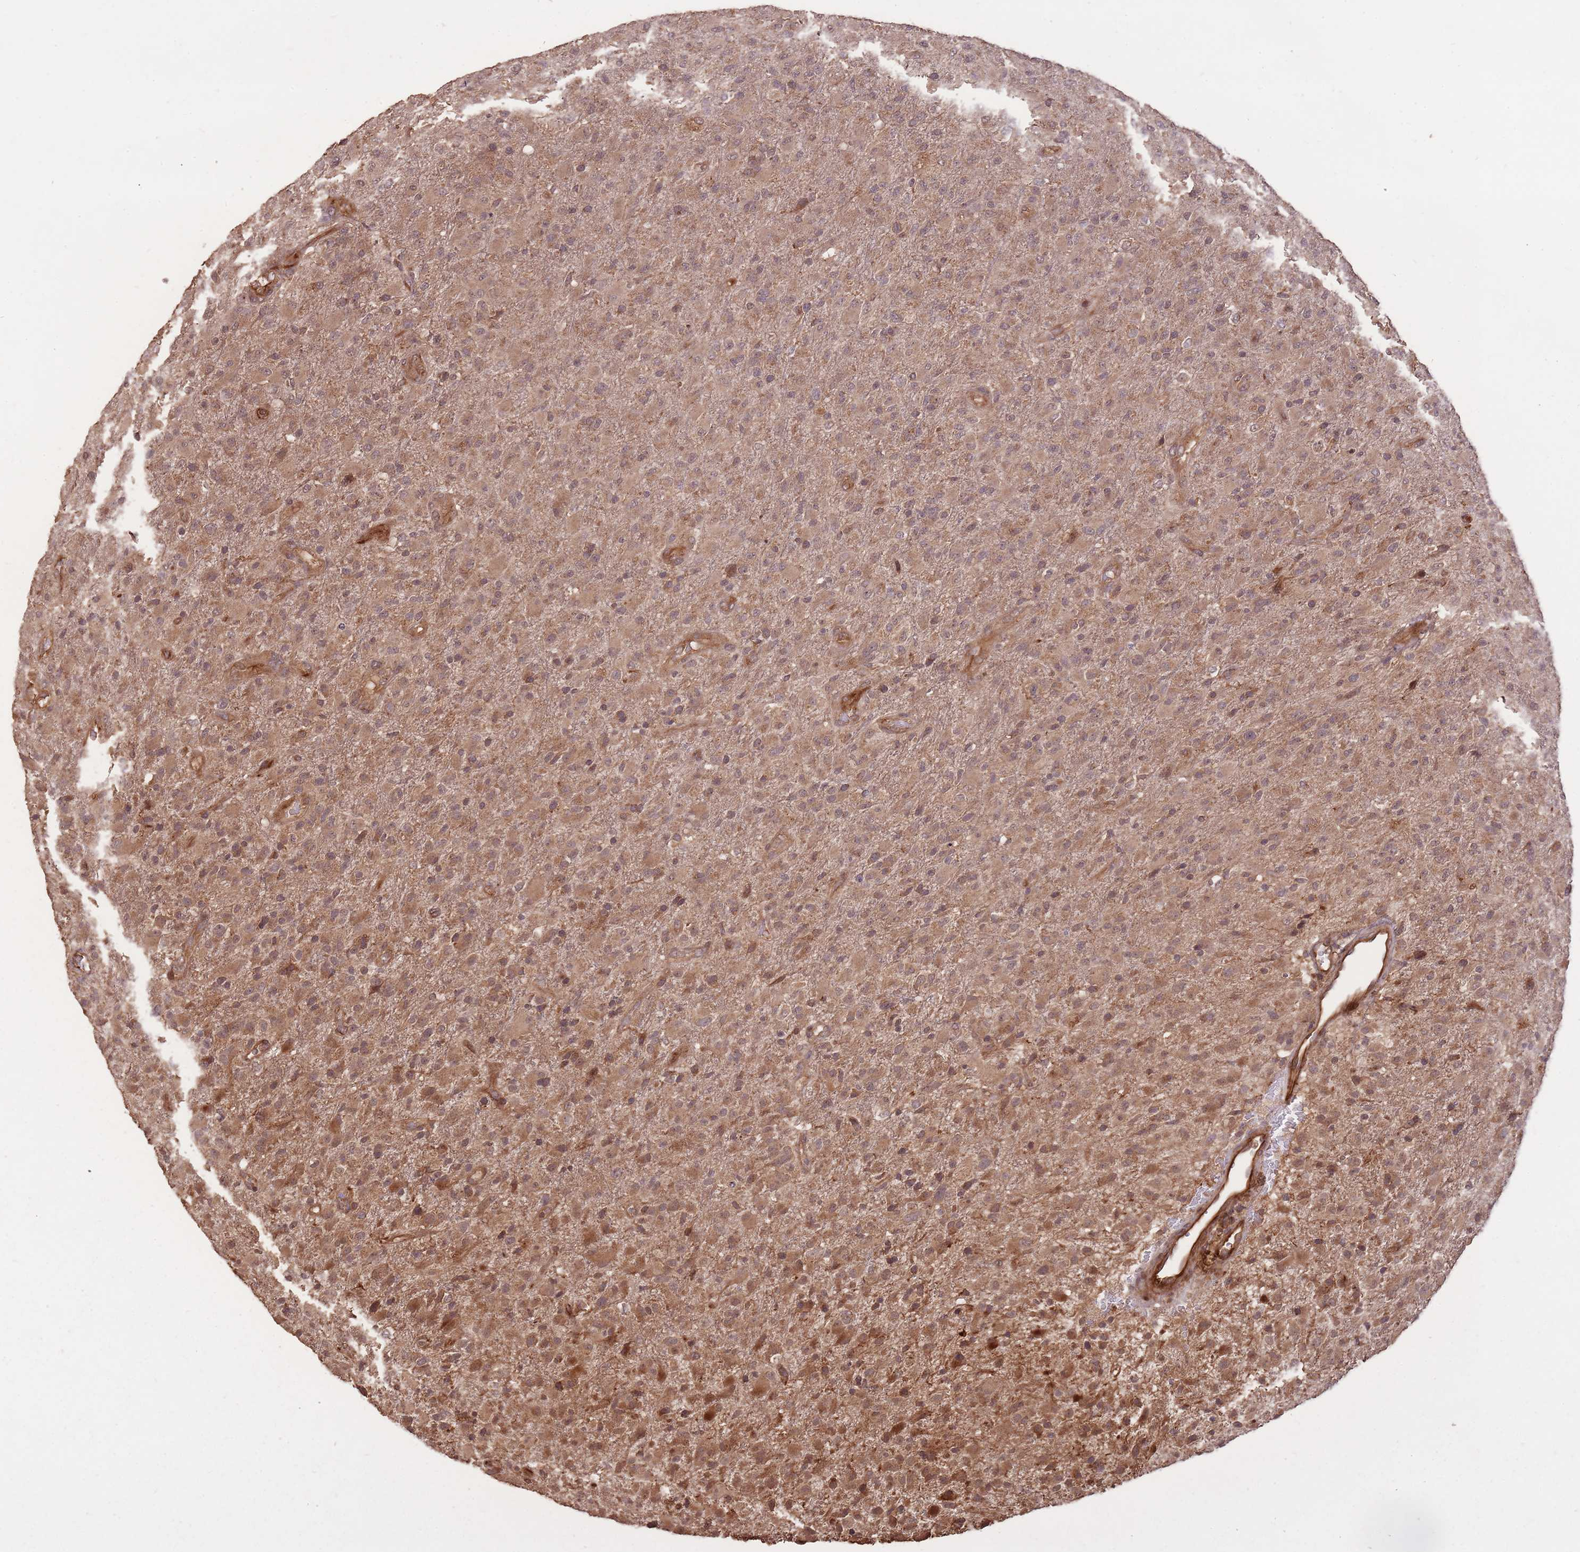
{"staining": {"intensity": "moderate", "quantity": ">75%", "location": "cytoplasmic/membranous"}, "tissue": "glioma", "cell_type": "Tumor cells", "image_type": "cancer", "snomed": [{"axis": "morphology", "description": "Glioma, malignant, Low grade"}, {"axis": "topography", "description": "Brain"}], "caption": "Immunohistochemical staining of low-grade glioma (malignant) displays medium levels of moderate cytoplasmic/membranous positivity in about >75% of tumor cells. Nuclei are stained in blue.", "gene": "ERBB3", "patient": {"sex": "male", "age": 65}}